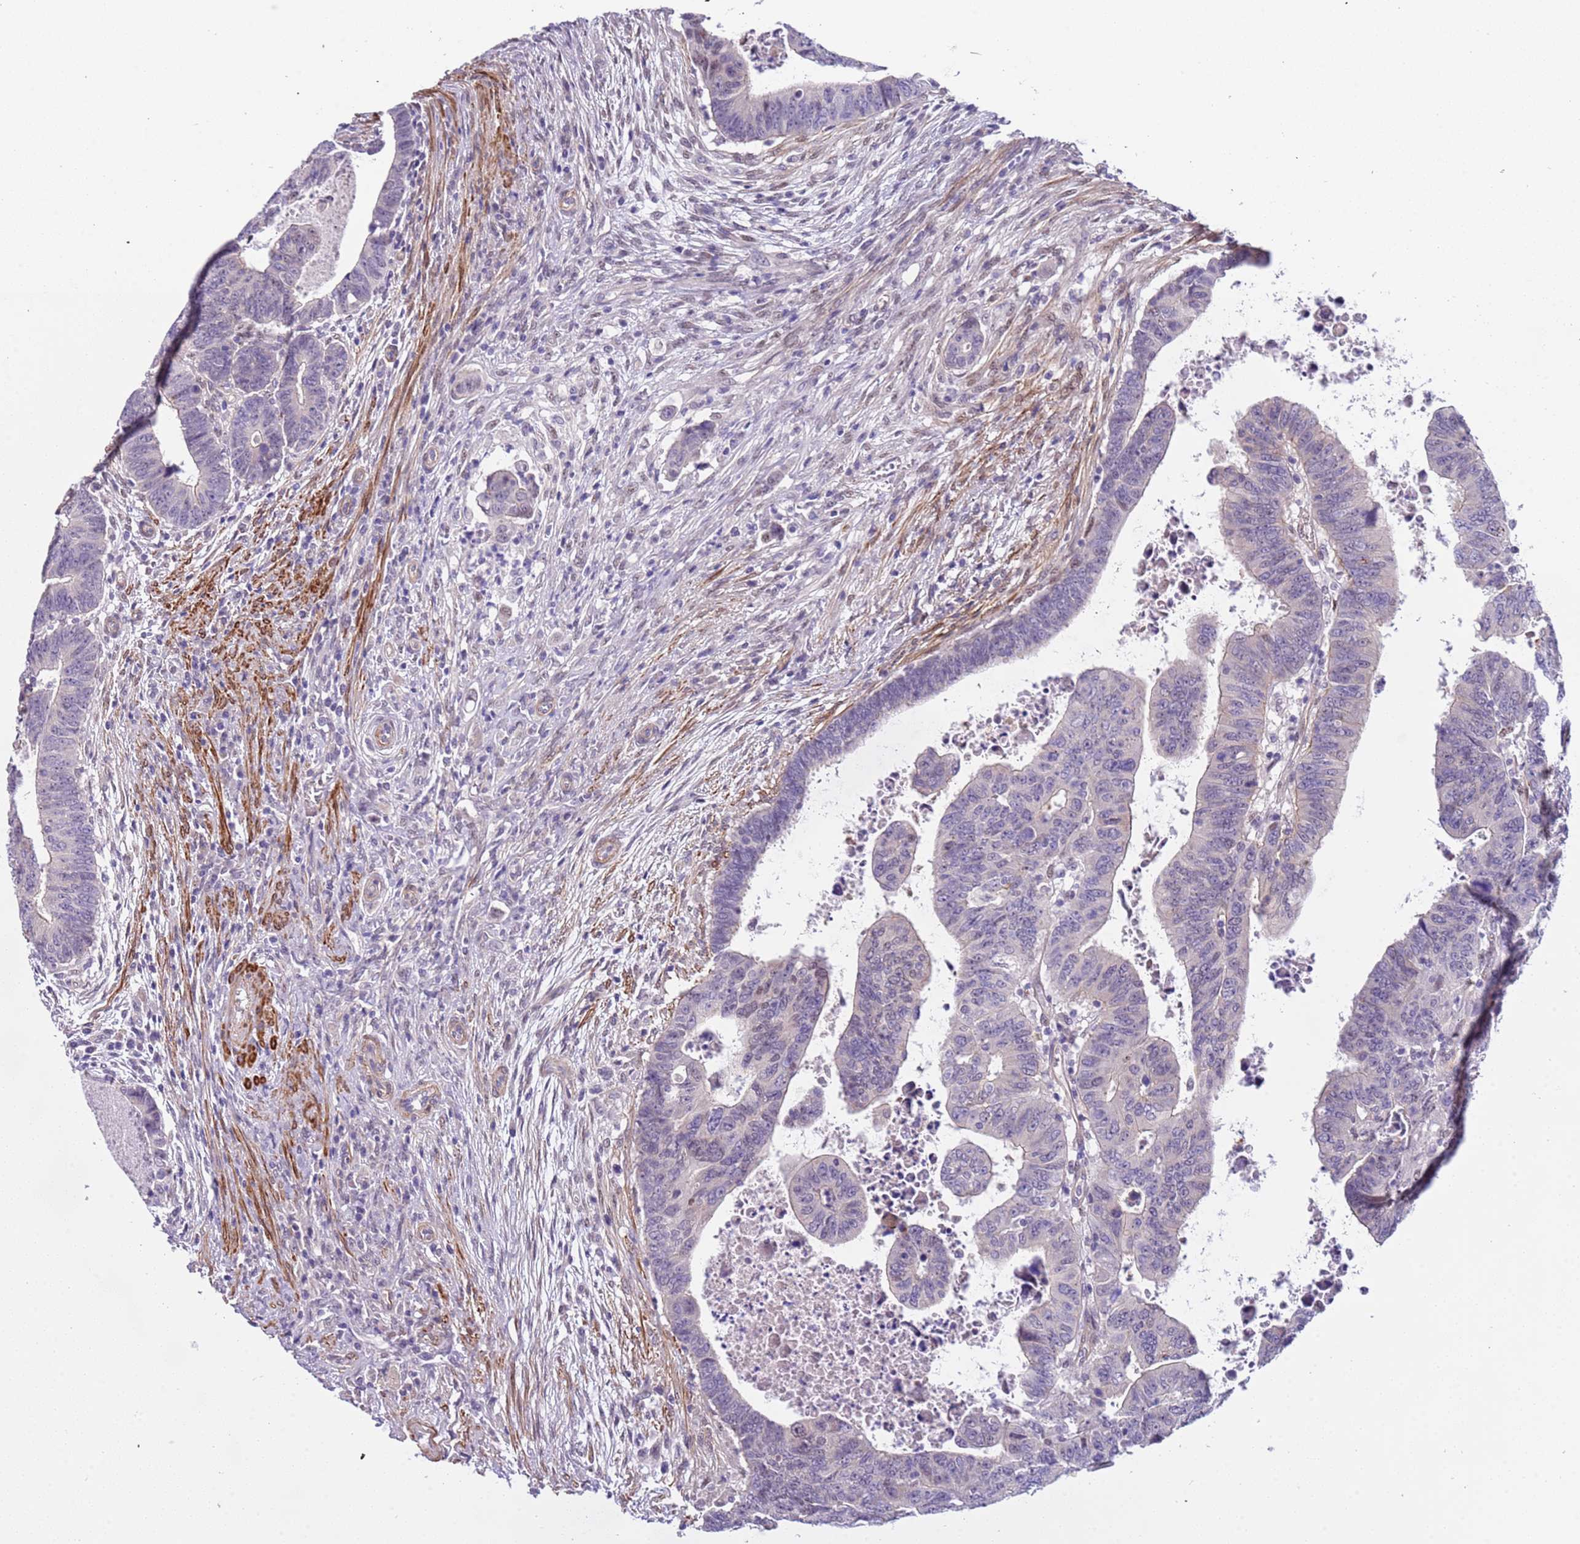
{"staining": {"intensity": "negative", "quantity": "none", "location": "none"}, "tissue": "colorectal cancer", "cell_type": "Tumor cells", "image_type": "cancer", "snomed": [{"axis": "morphology", "description": "Normal tissue, NOS"}, {"axis": "morphology", "description": "Adenocarcinoma, NOS"}, {"axis": "topography", "description": "Rectum"}], "caption": "High power microscopy image of an immunohistochemistry micrograph of colorectal adenocarcinoma, revealing no significant expression in tumor cells.", "gene": "PLEKHH1", "patient": {"sex": "female", "age": 65}}